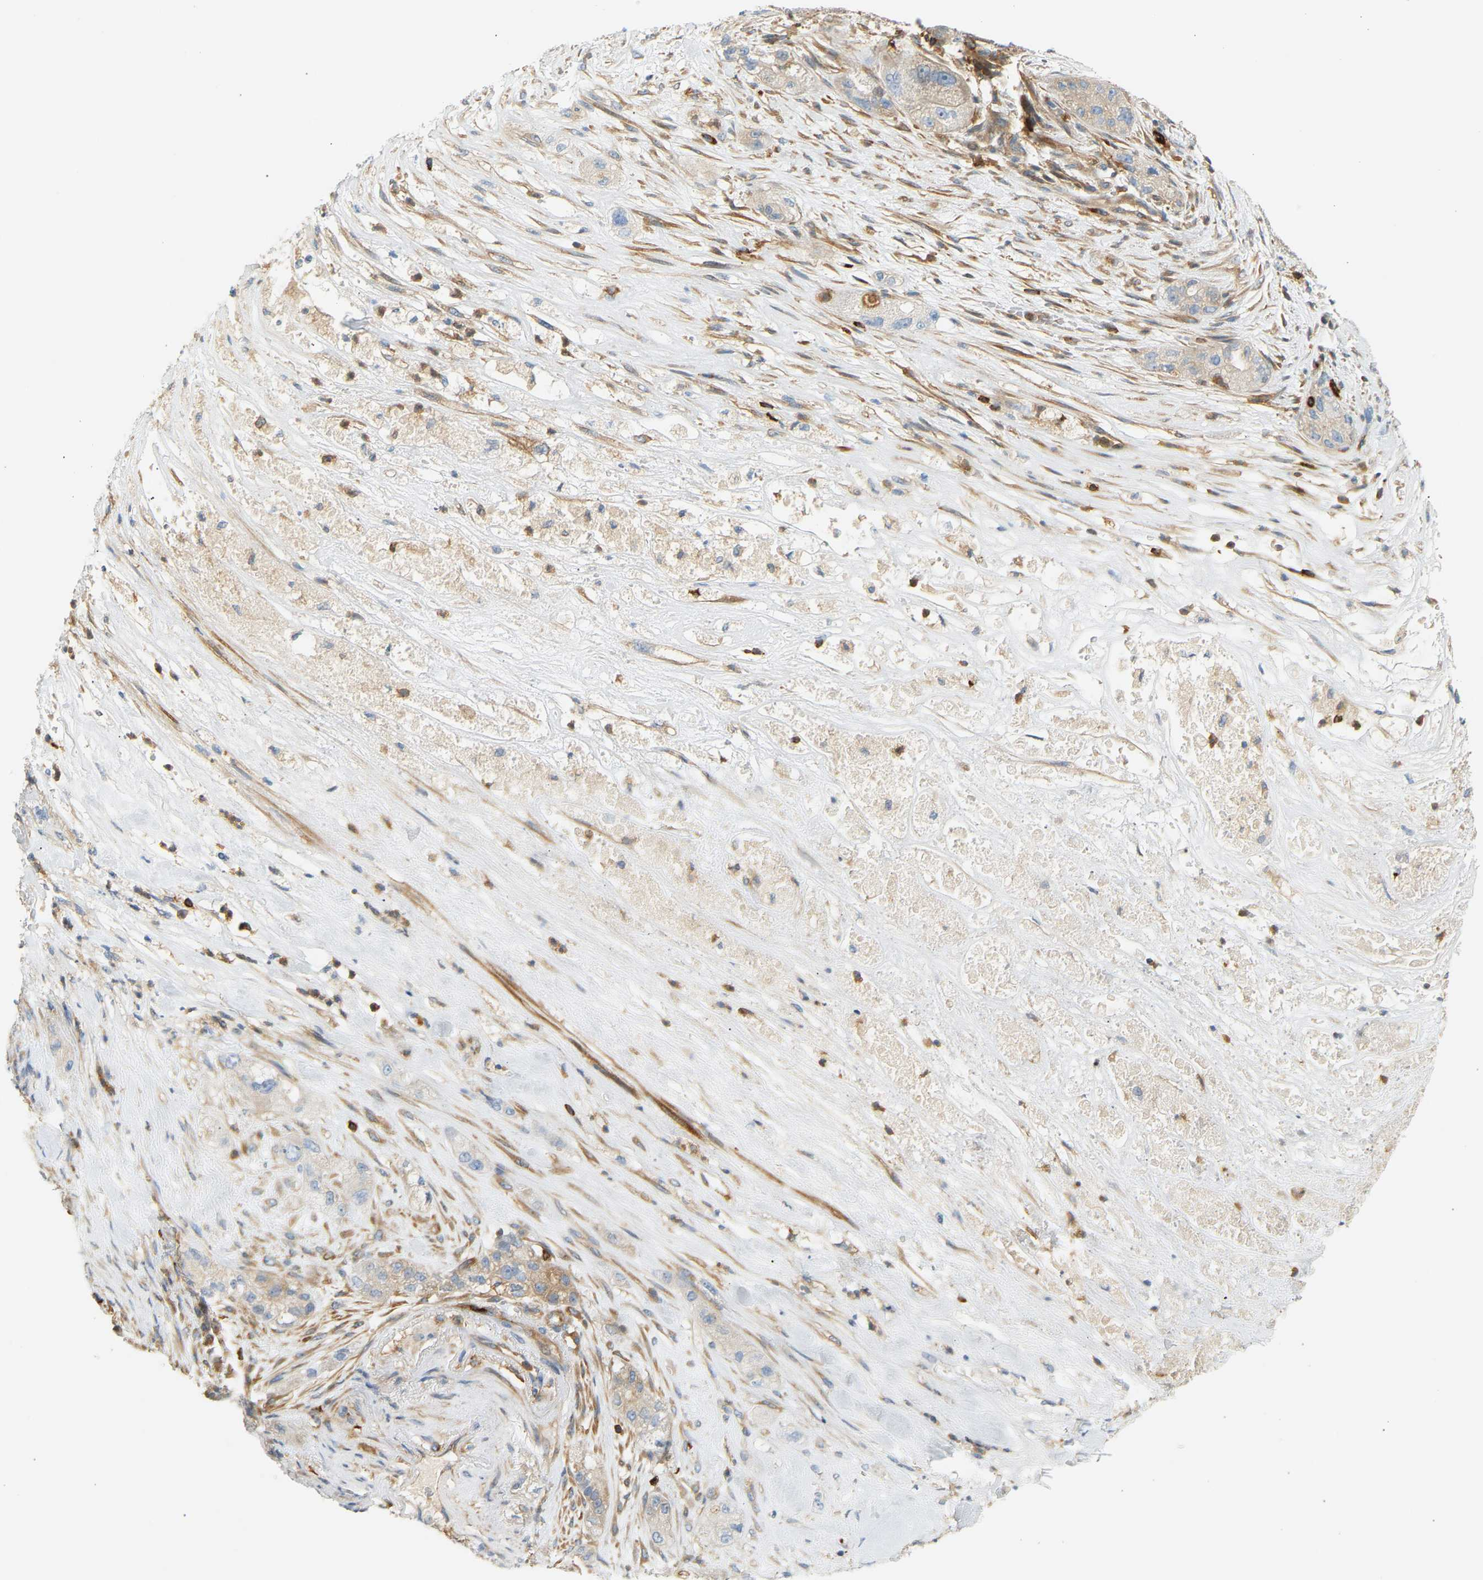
{"staining": {"intensity": "negative", "quantity": "none", "location": "none"}, "tissue": "pancreatic cancer", "cell_type": "Tumor cells", "image_type": "cancer", "snomed": [{"axis": "morphology", "description": "Adenocarcinoma, NOS"}, {"axis": "topography", "description": "Pancreas"}], "caption": "Protein analysis of pancreatic cancer (adenocarcinoma) reveals no significant positivity in tumor cells. (DAB (3,3'-diaminobenzidine) immunohistochemistry with hematoxylin counter stain).", "gene": "FNBP1", "patient": {"sex": "female", "age": 78}}